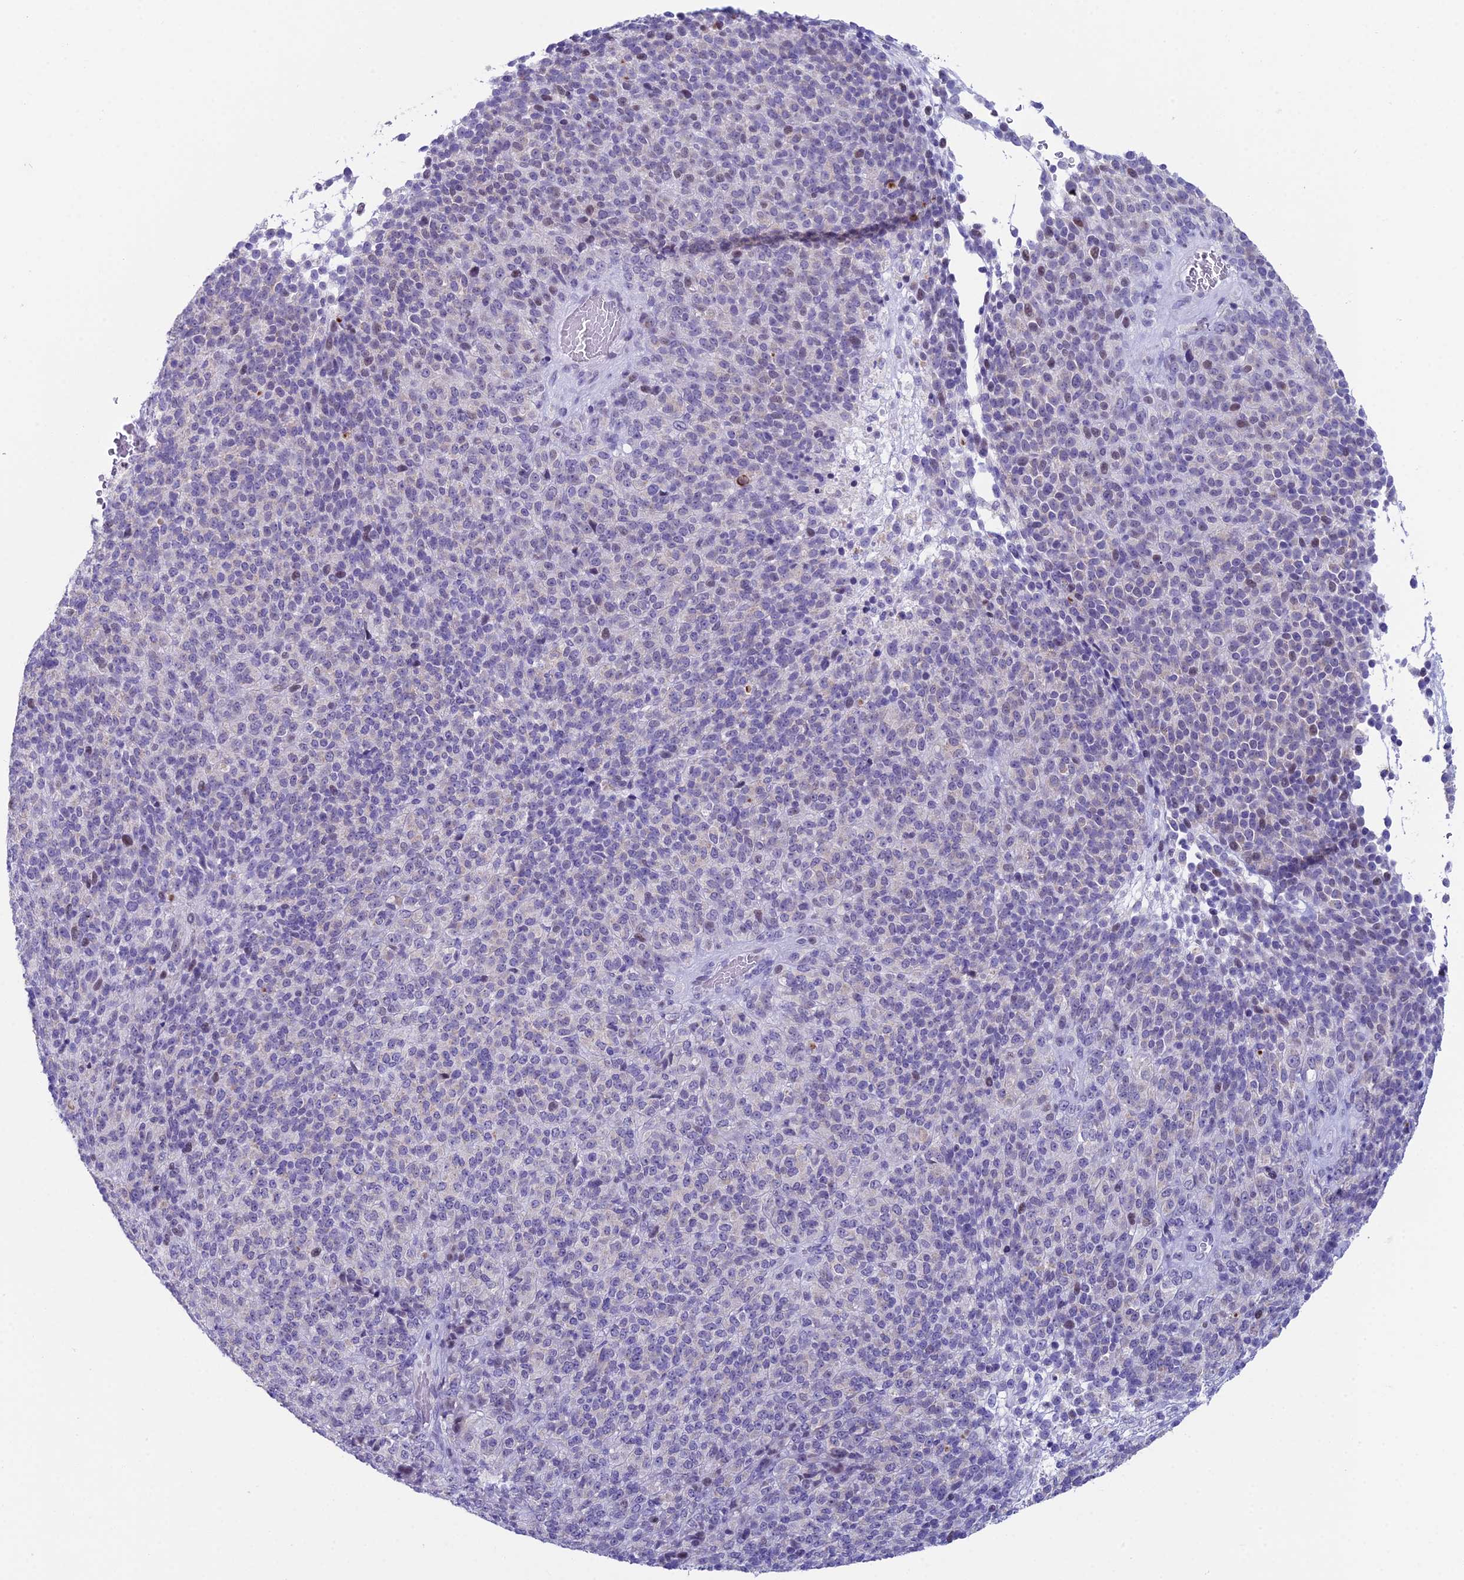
{"staining": {"intensity": "moderate", "quantity": "<25%", "location": "nuclear"}, "tissue": "melanoma", "cell_type": "Tumor cells", "image_type": "cancer", "snomed": [{"axis": "morphology", "description": "Malignant melanoma, Metastatic site"}, {"axis": "topography", "description": "Brain"}], "caption": "An image of human malignant melanoma (metastatic site) stained for a protein exhibits moderate nuclear brown staining in tumor cells. Immunohistochemistry (ihc) stains the protein of interest in brown and the nuclei are stained blue.", "gene": "CC2D2A", "patient": {"sex": "female", "age": 56}}